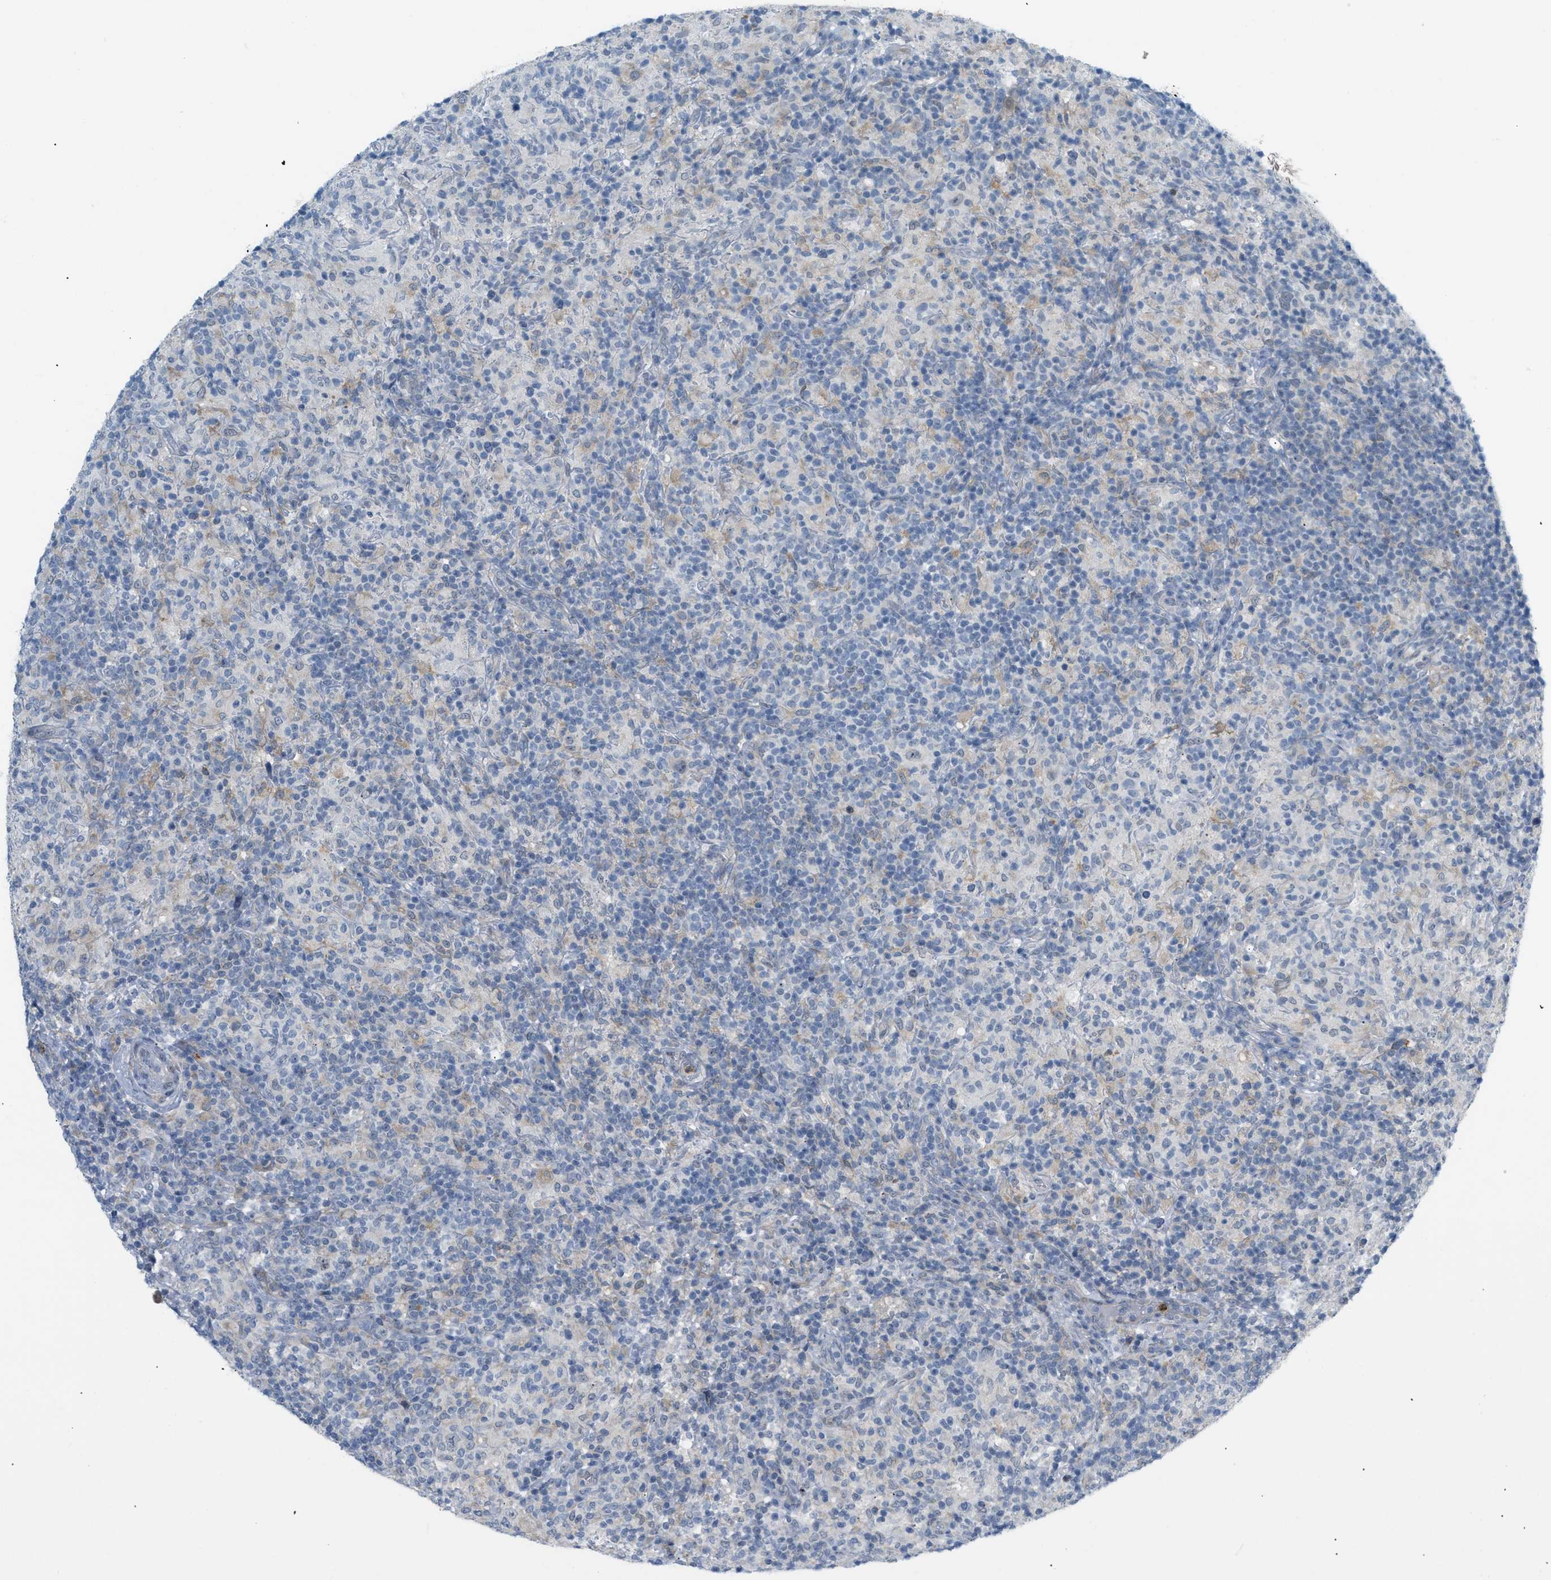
{"staining": {"intensity": "negative", "quantity": "none", "location": "none"}, "tissue": "lymphoma", "cell_type": "Tumor cells", "image_type": "cancer", "snomed": [{"axis": "morphology", "description": "Hodgkin's disease, NOS"}, {"axis": "topography", "description": "Lymph node"}], "caption": "IHC of human Hodgkin's disease exhibits no staining in tumor cells.", "gene": "ZNF408", "patient": {"sex": "male", "age": 70}}